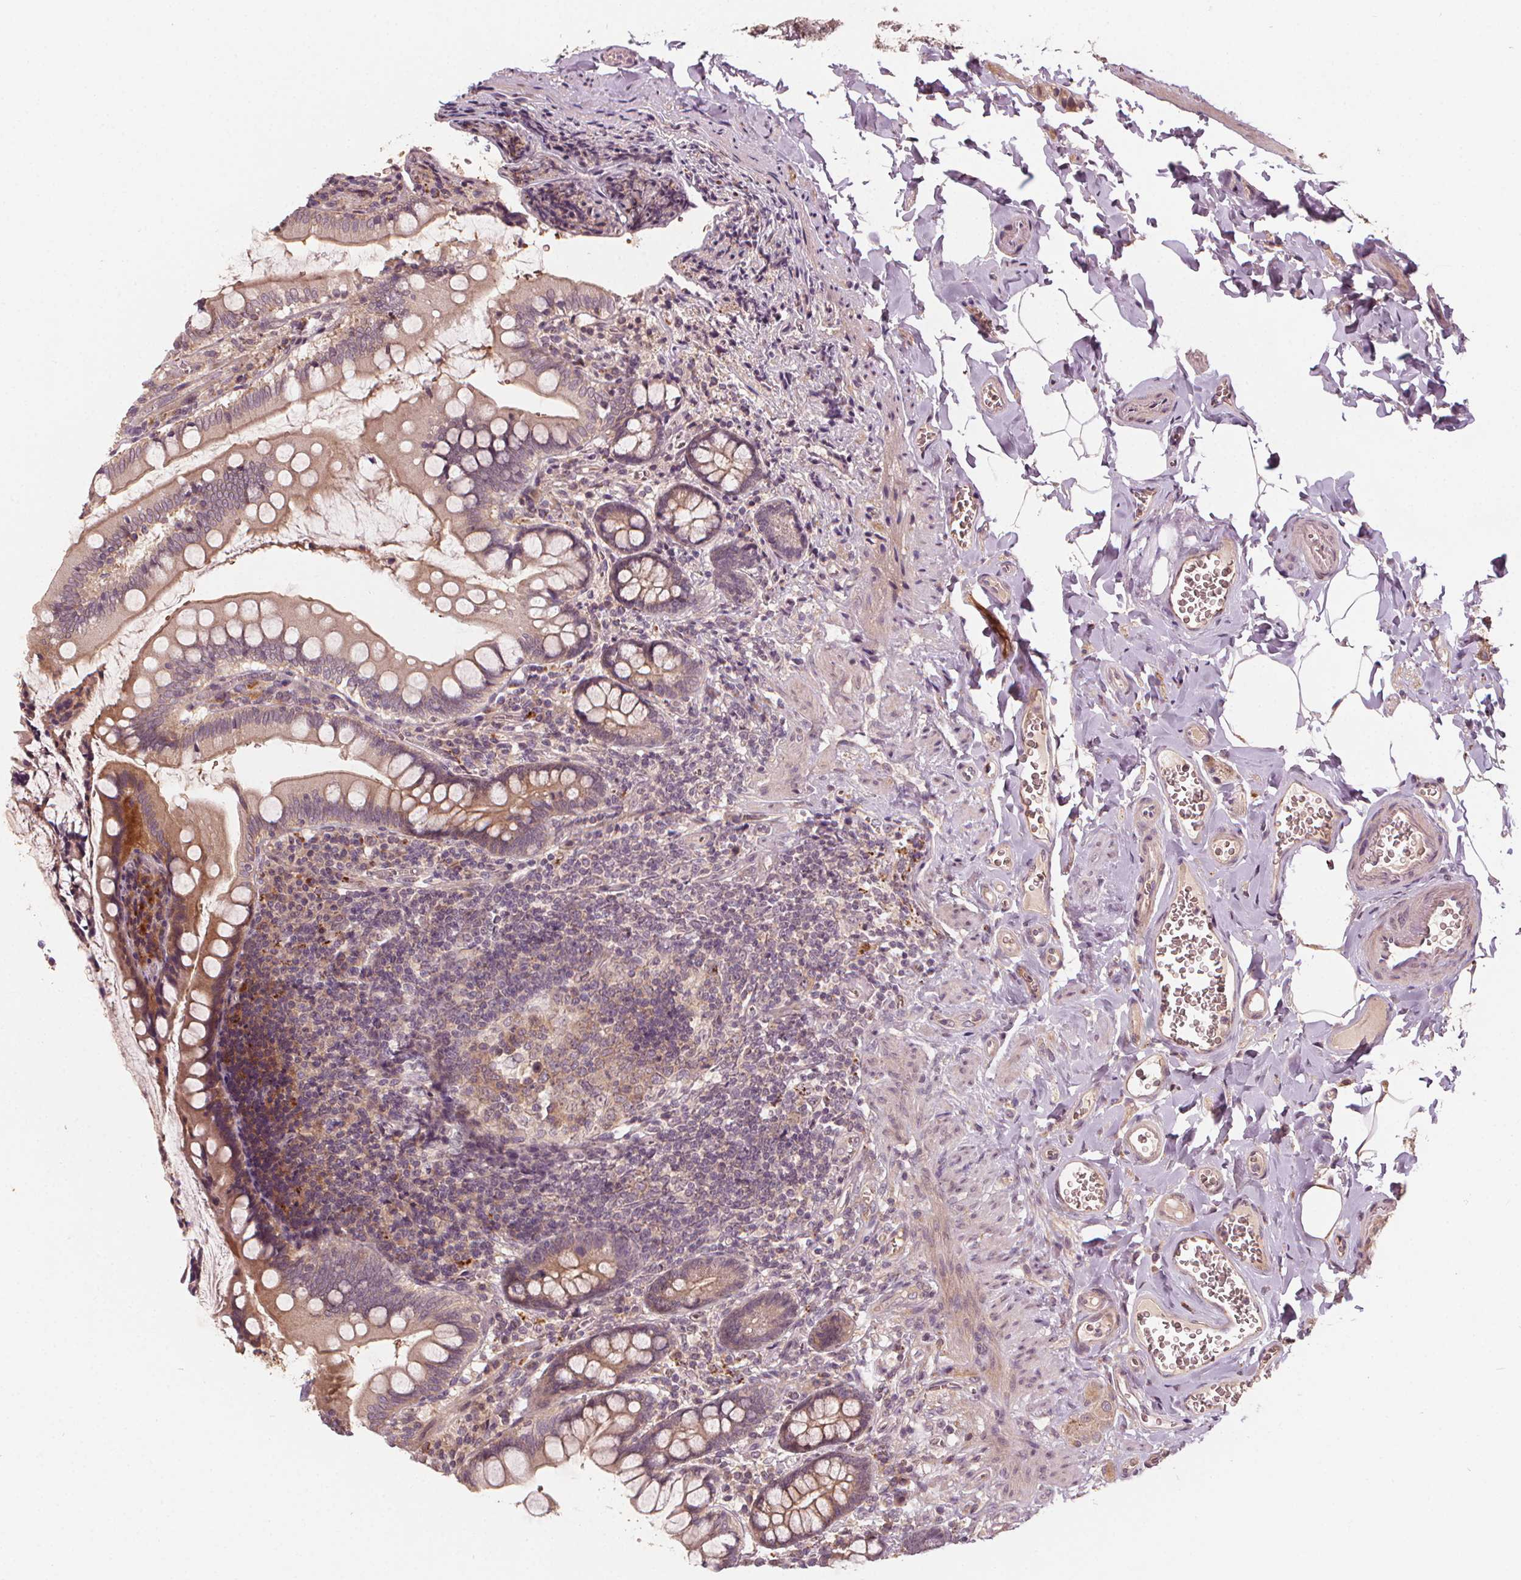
{"staining": {"intensity": "moderate", "quantity": ">75%", "location": "cytoplasmic/membranous"}, "tissue": "small intestine", "cell_type": "Glandular cells", "image_type": "normal", "snomed": [{"axis": "morphology", "description": "Normal tissue, NOS"}, {"axis": "topography", "description": "Small intestine"}], "caption": "DAB (3,3'-diaminobenzidine) immunohistochemical staining of unremarkable small intestine exhibits moderate cytoplasmic/membranous protein staining in approximately >75% of glandular cells.", "gene": "IPO13", "patient": {"sex": "female", "age": 56}}